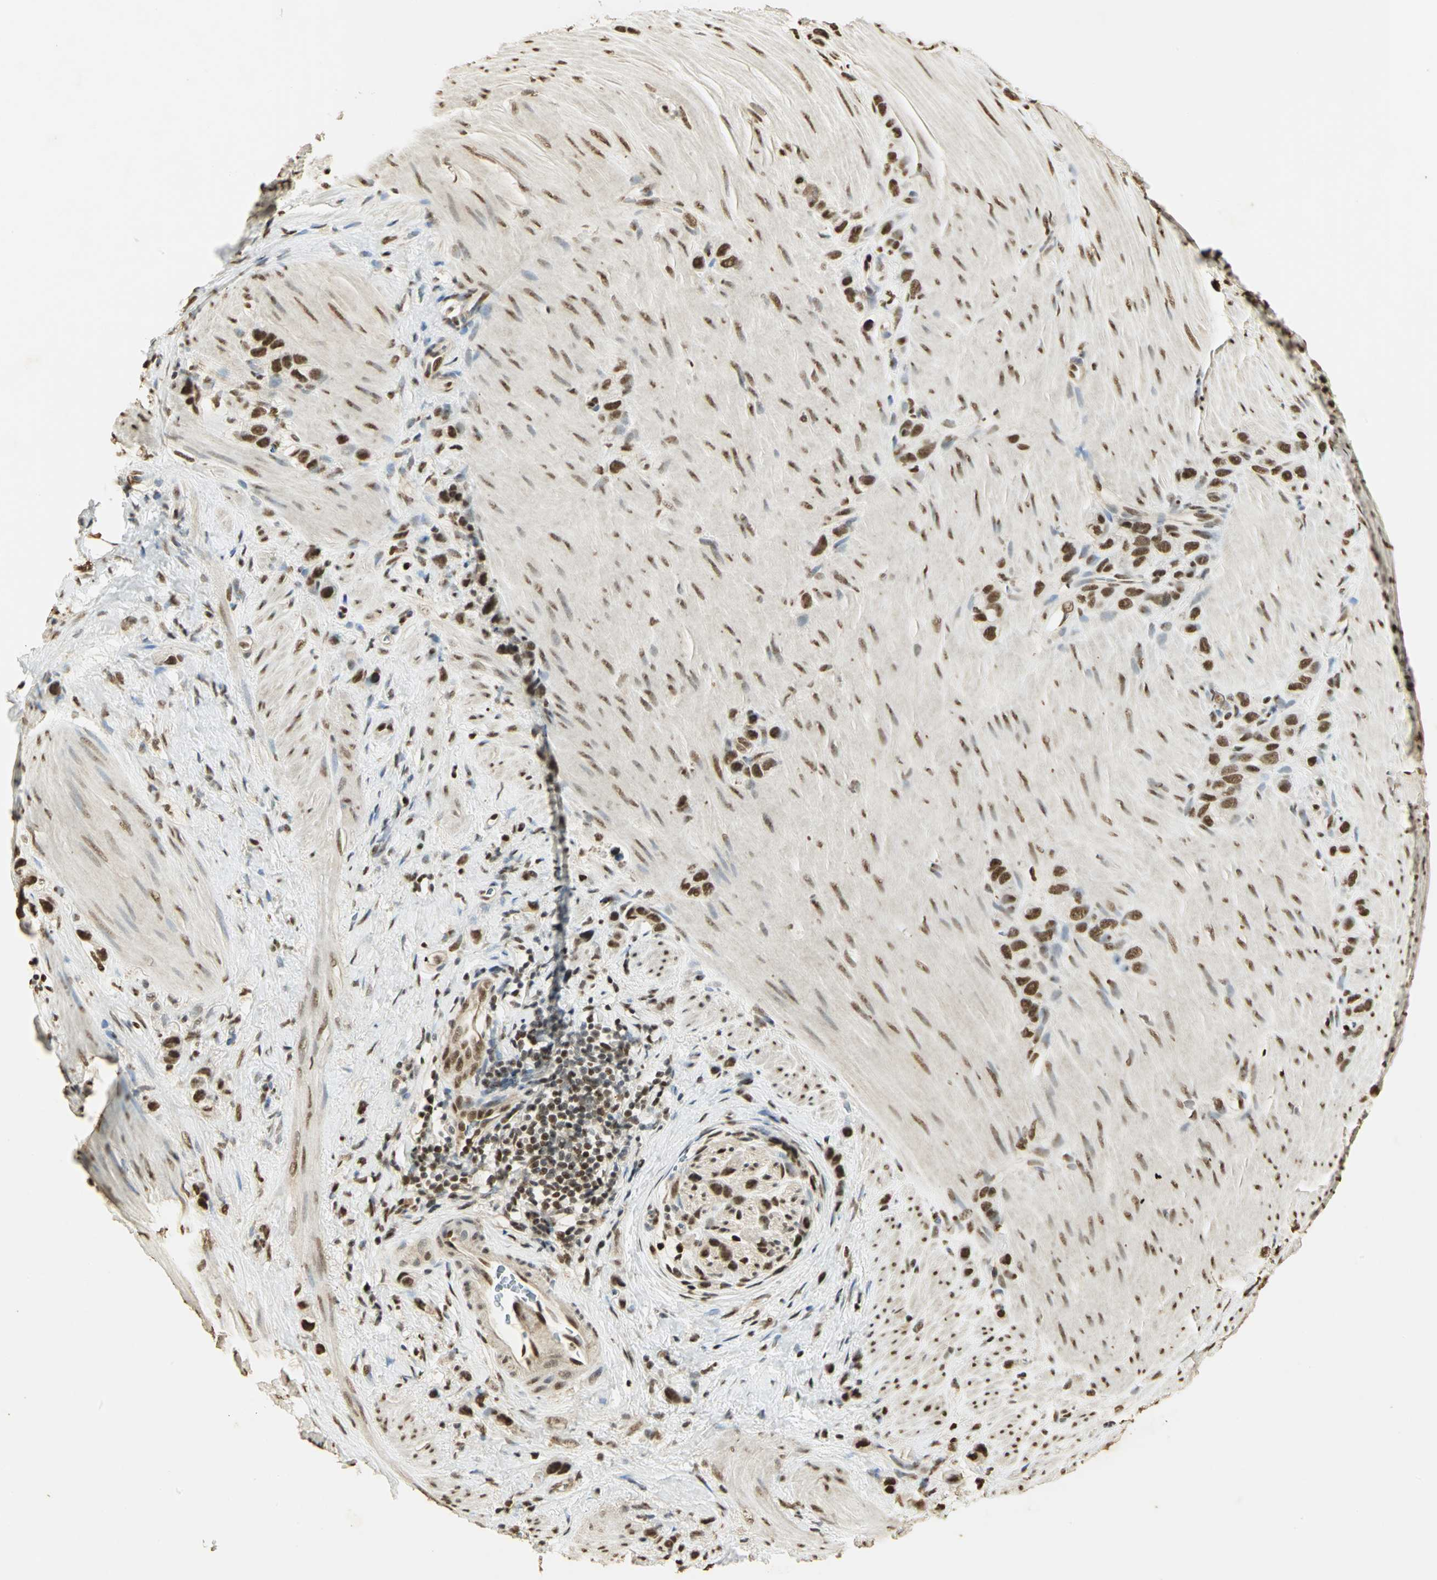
{"staining": {"intensity": "strong", "quantity": ">75%", "location": "nuclear"}, "tissue": "stomach cancer", "cell_type": "Tumor cells", "image_type": "cancer", "snomed": [{"axis": "morphology", "description": "Normal tissue, NOS"}, {"axis": "morphology", "description": "Adenocarcinoma, NOS"}, {"axis": "morphology", "description": "Adenocarcinoma, High grade"}, {"axis": "topography", "description": "Stomach, upper"}, {"axis": "topography", "description": "Stomach"}], "caption": "IHC staining of stomach high-grade adenocarcinoma, which reveals high levels of strong nuclear expression in about >75% of tumor cells indicating strong nuclear protein positivity. The staining was performed using DAB (3,3'-diaminobenzidine) (brown) for protein detection and nuclei were counterstained in hematoxylin (blue).", "gene": "SET", "patient": {"sex": "female", "age": 65}}